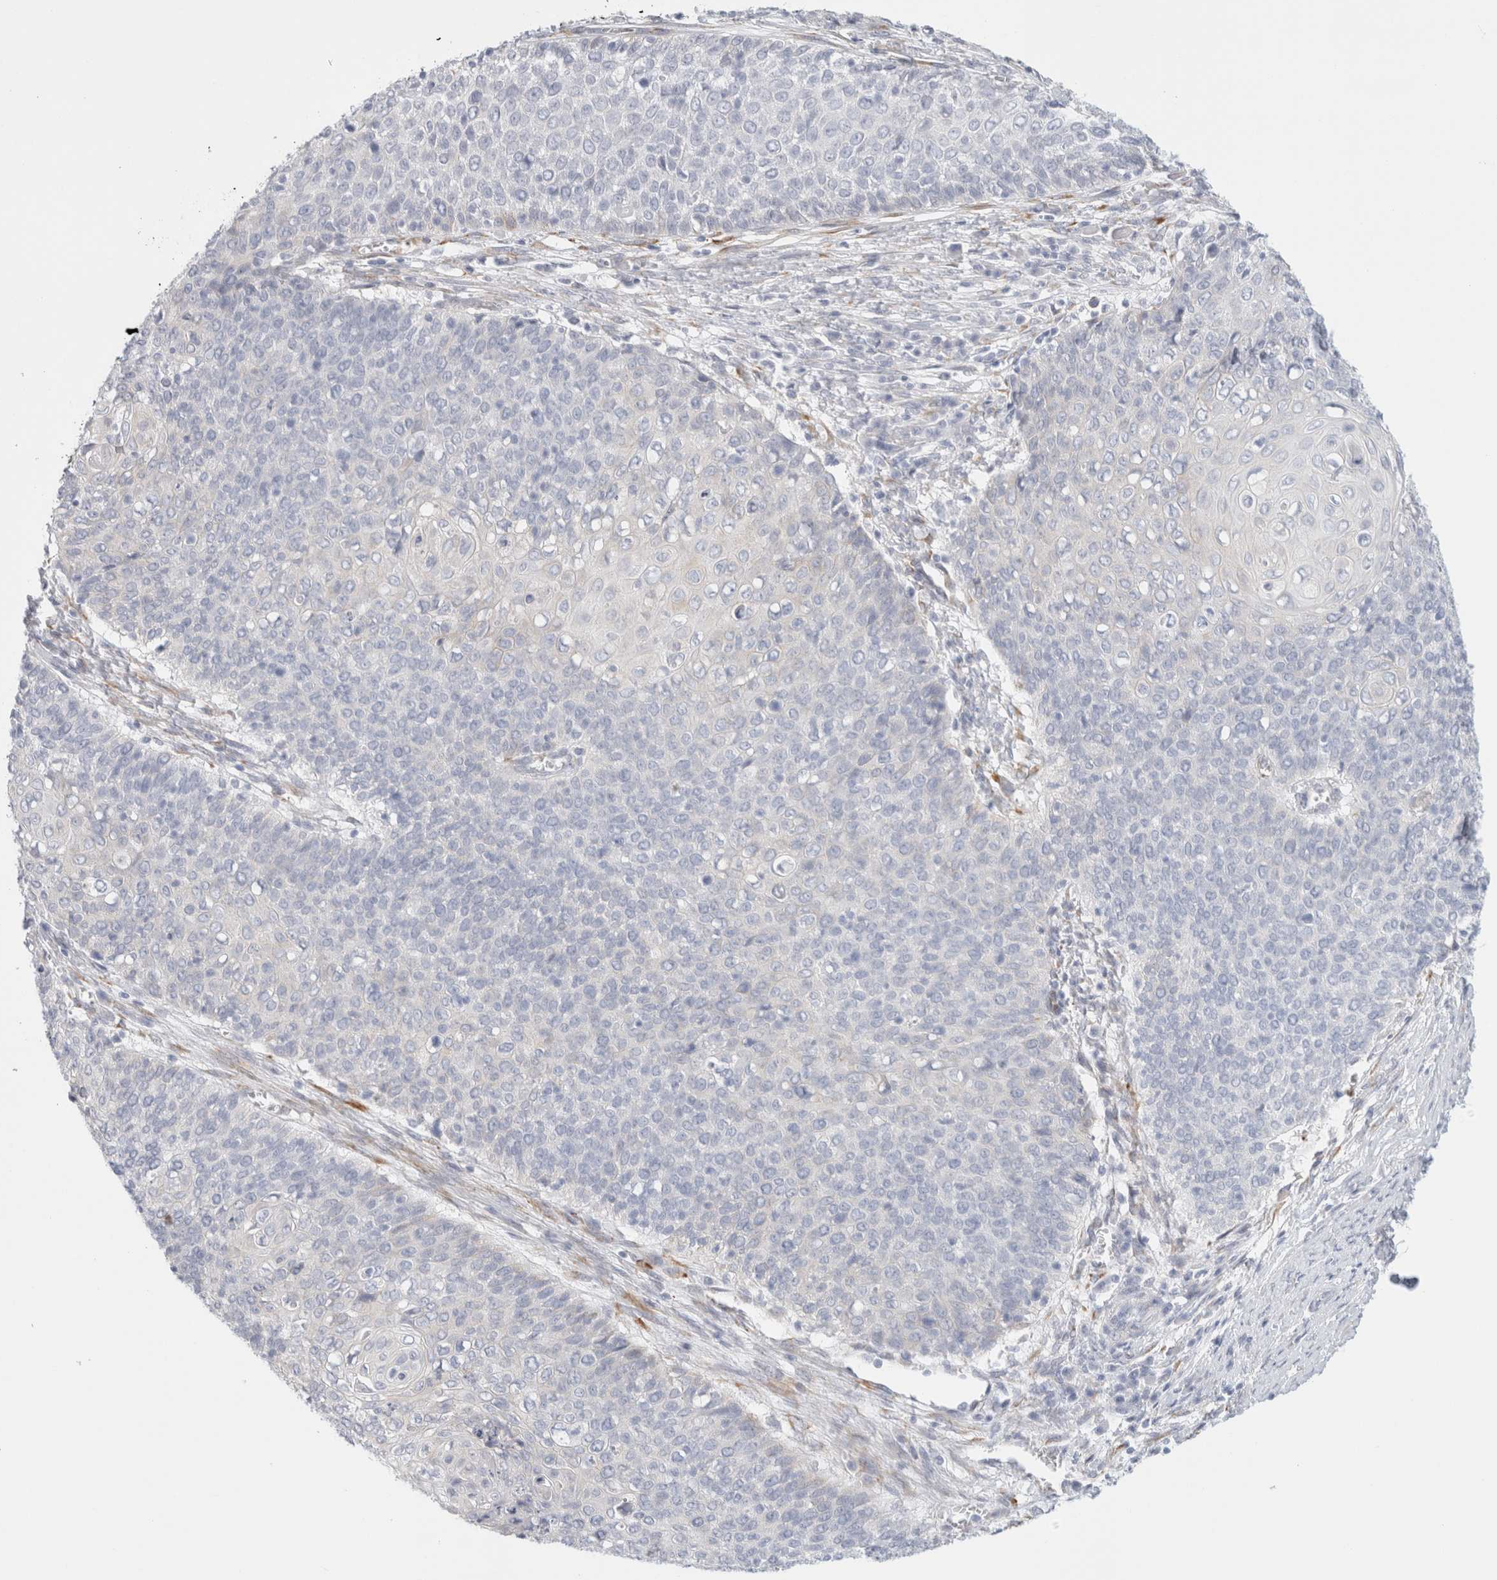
{"staining": {"intensity": "negative", "quantity": "none", "location": "none"}, "tissue": "cervical cancer", "cell_type": "Tumor cells", "image_type": "cancer", "snomed": [{"axis": "morphology", "description": "Squamous cell carcinoma, NOS"}, {"axis": "topography", "description": "Cervix"}], "caption": "A high-resolution micrograph shows immunohistochemistry staining of cervical cancer (squamous cell carcinoma), which demonstrates no significant staining in tumor cells.", "gene": "RTN4", "patient": {"sex": "female", "age": 39}}